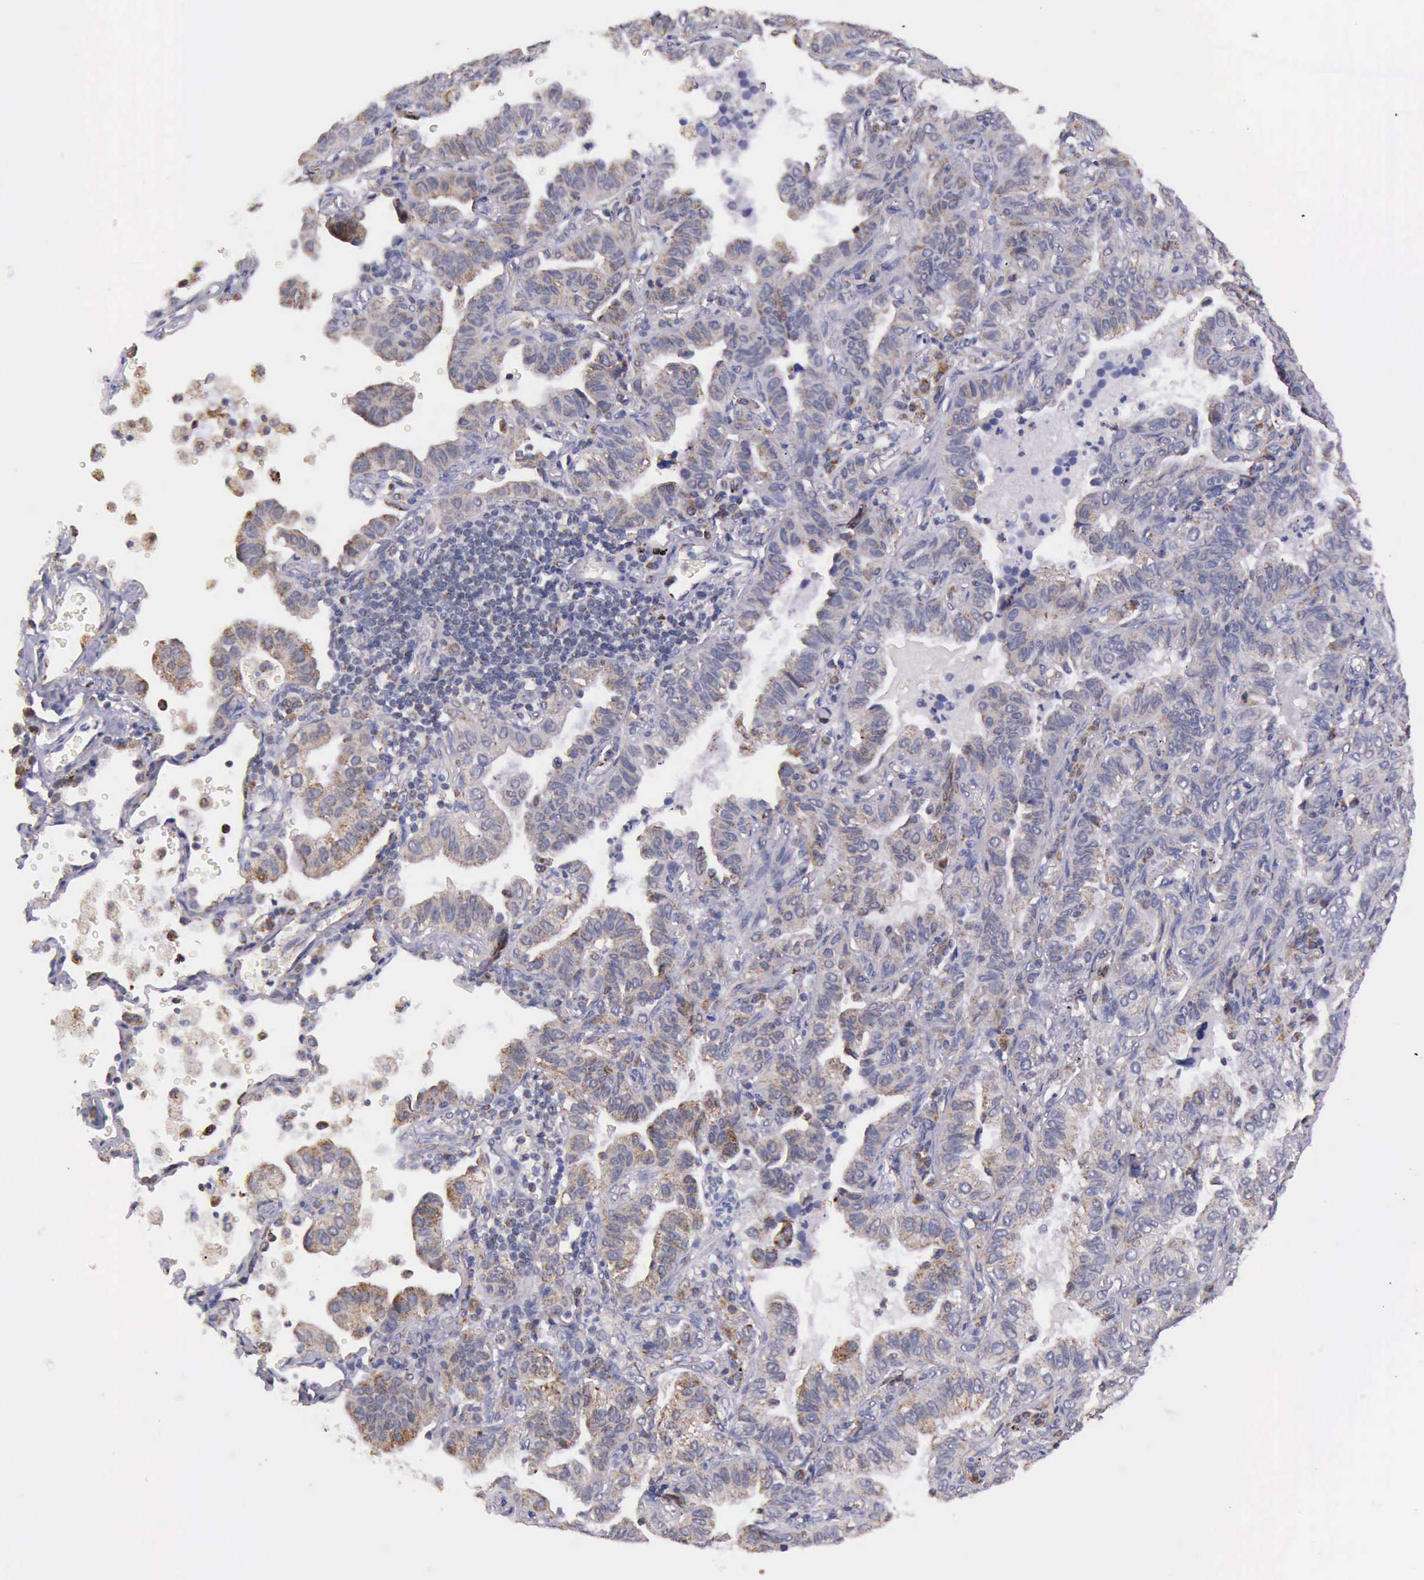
{"staining": {"intensity": "weak", "quantity": ">75%", "location": "cytoplasmic/membranous"}, "tissue": "lung cancer", "cell_type": "Tumor cells", "image_type": "cancer", "snomed": [{"axis": "morphology", "description": "Adenocarcinoma, NOS"}, {"axis": "topography", "description": "Lung"}], "caption": "Tumor cells demonstrate low levels of weak cytoplasmic/membranous staining in about >75% of cells in human lung adenocarcinoma.", "gene": "TXN2", "patient": {"sex": "female", "age": 50}}